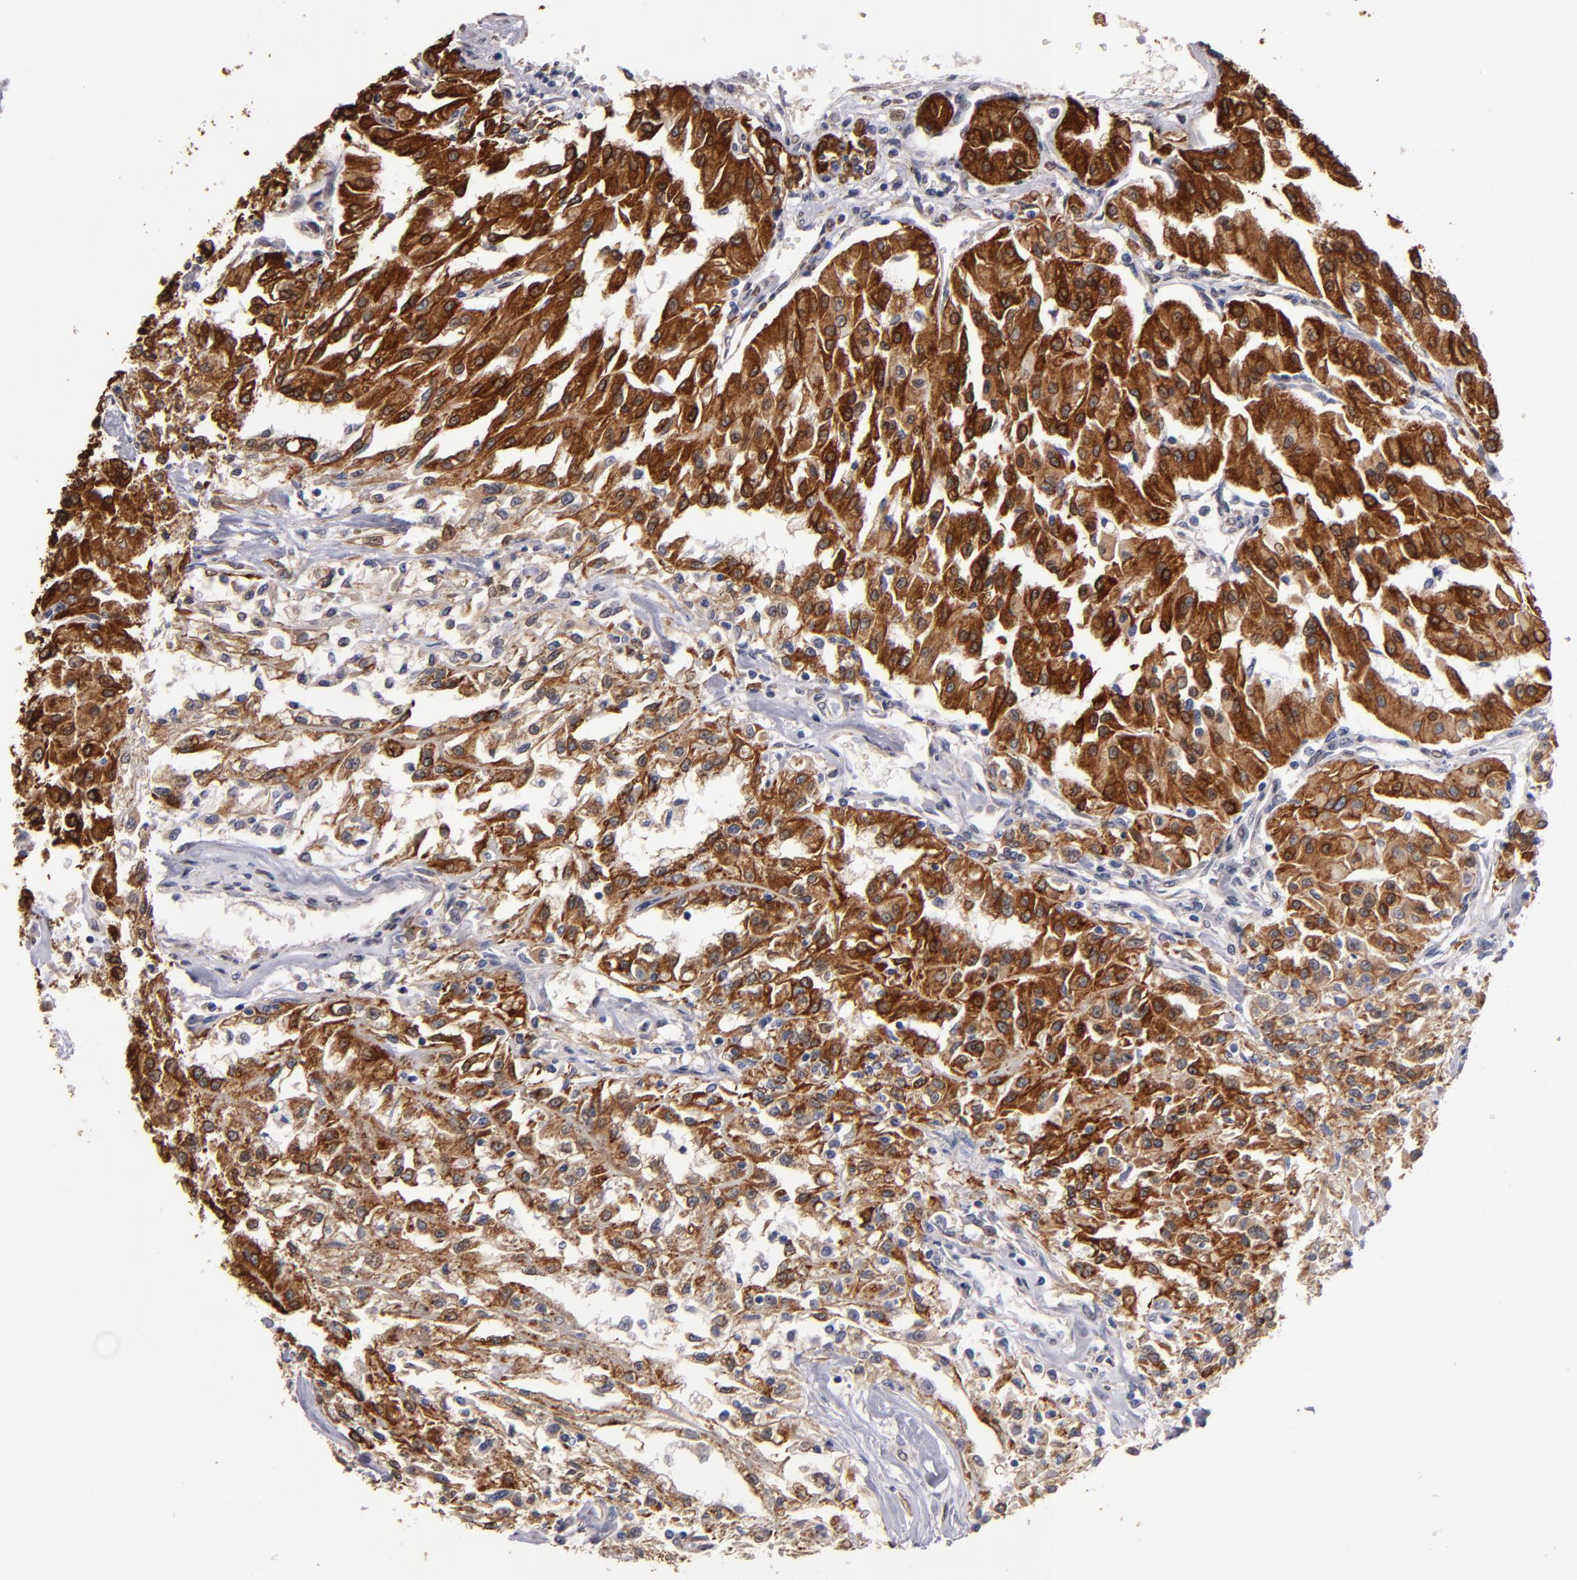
{"staining": {"intensity": "strong", "quantity": ">75%", "location": "cytoplasmic/membranous"}, "tissue": "renal cancer", "cell_type": "Tumor cells", "image_type": "cancer", "snomed": [{"axis": "morphology", "description": "Adenocarcinoma, NOS"}, {"axis": "topography", "description": "Kidney"}], "caption": "This is a photomicrograph of immunohistochemistry staining of renal cancer, which shows strong expression in the cytoplasmic/membranous of tumor cells.", "gene": "PGRMC1", "patient": {"sex": "male", "age": 78}}